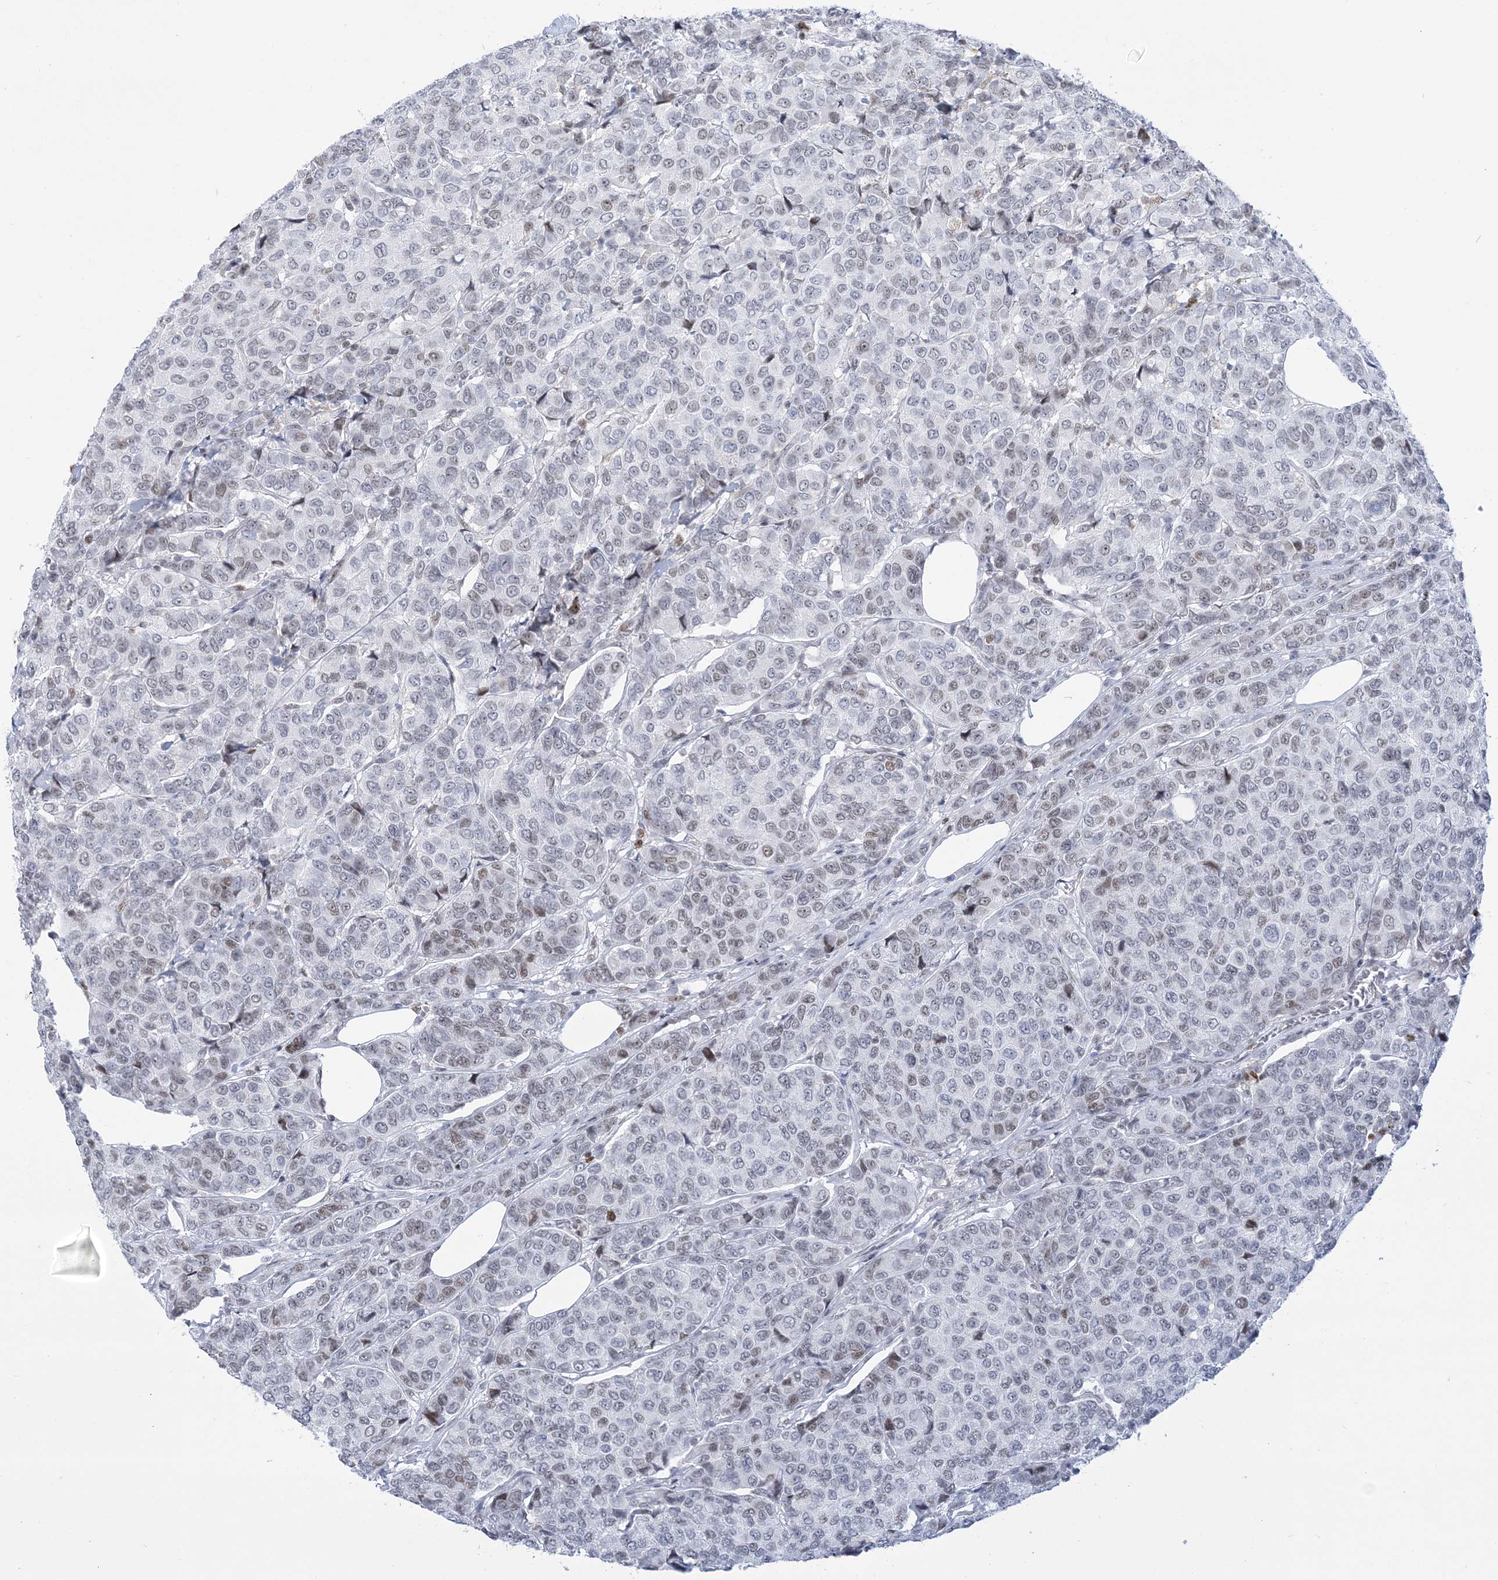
{"staining": {"intensity": "weak", "quantity": "<25%", "location": "nuclear"}, "tissue": "breast cancer", "cell_type": "Tumor cells", "image_type": "cancer", "snomed": [{"axis": "morphology", "description": "Duct carcinoma"}, {"axis": "topography", "description": "Breast"}], "caption": "There is no significant expression in tumor cells of breast invasive ductal carcinoma.", "gene": "DDX21", "patient": {"sex": "female", "age": 55}}